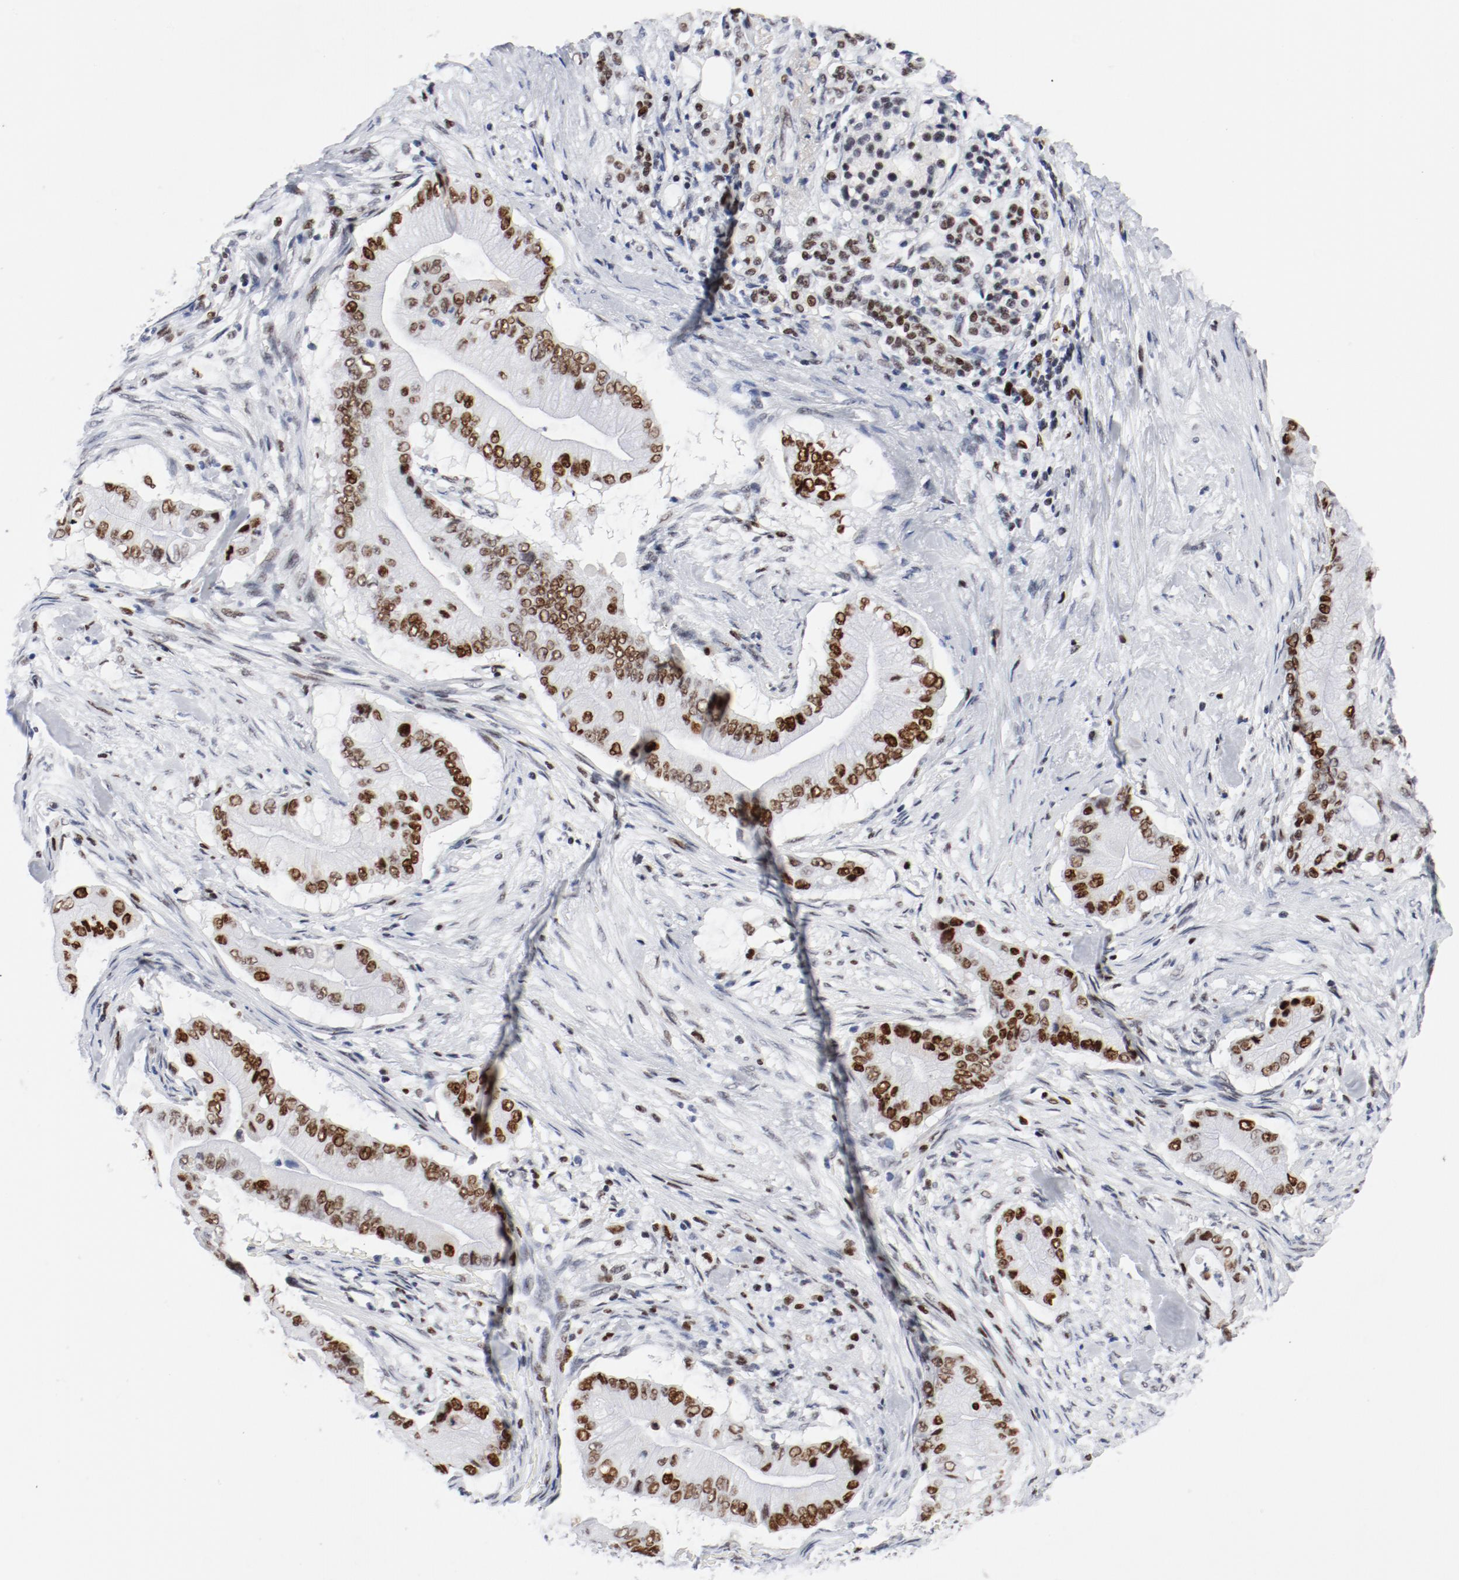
{"staining": {"intensity": "moderate", "quantity": ">75%", "location": "nuclear"}, "tissue": "pancreatic cancer", "cell_type": "Tumor cells", "image_type": "cancer", "snomed": [{"axis": "morphology", "description": "Adenocarcinoma, NOS"}, {"axis": "topography", "description": "Pancreas"}], "caption": "A brown stain labels moderate nuclear staining of a protein in pancreatic cancer tumor cells. (brown staining indicates protein expression, while blue staining denotes nuclei).", "gene": "POLD1", "patient": {"sex": "male", "age": 62}}